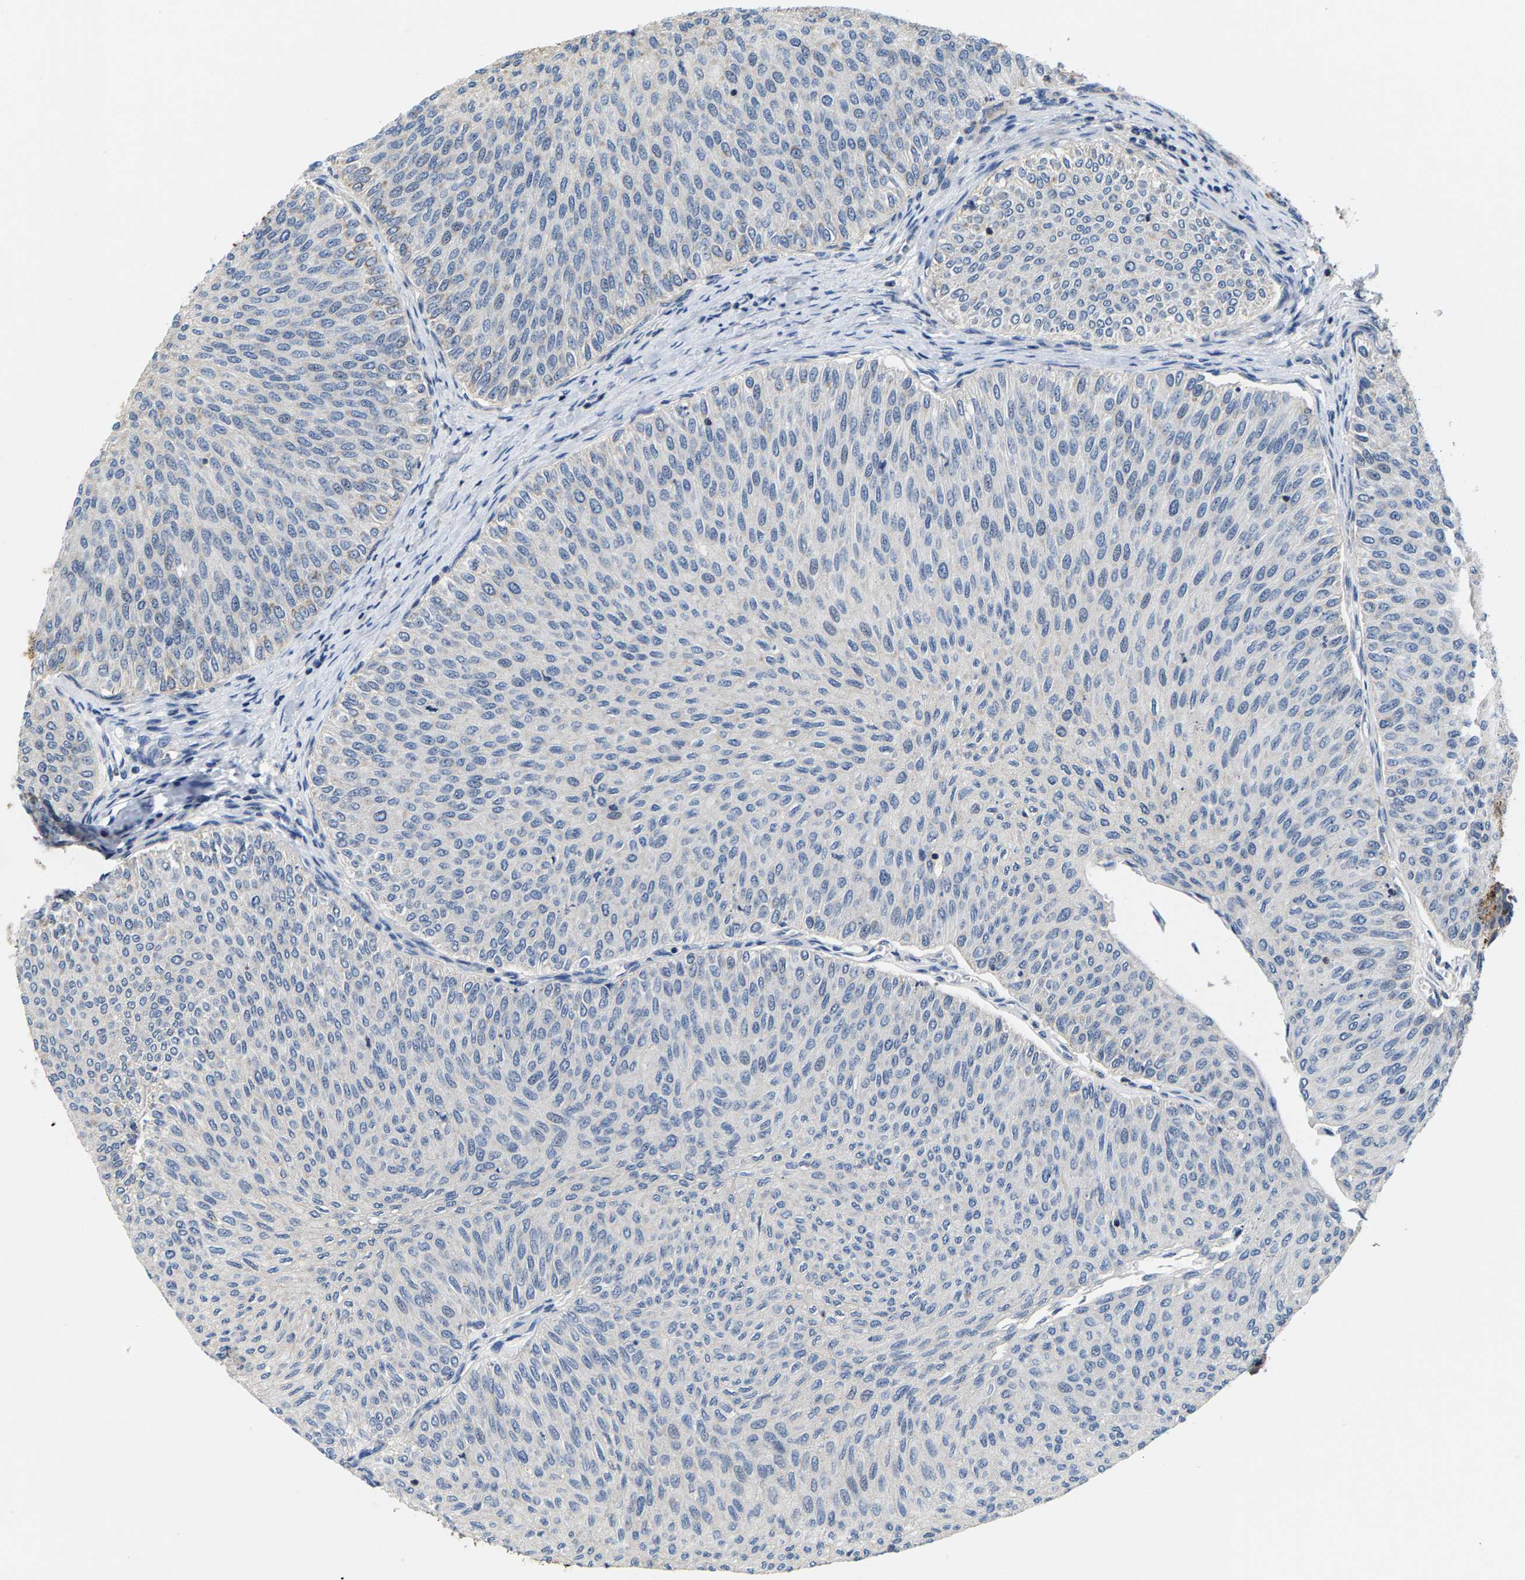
{"staining": {"intensity": "negative", "quantity": "none", "location": "none"}, "tissue": "urothelial cancer", "cell_type": "Tumor cells", "image_type": "cancer", "snomed": [{"axis": "morphology", "description": "Urothelial carcinoma, Low grade"}, {"axis": "topography", "description": "Urinary bladder"}], "caption": "Low-grade urothelial carcinoma was stained to show a protein in brown. There is no significant positivity in tumor cells.", "gene": "SHMT2", "patient": {"sex": "male", "age": 78}}